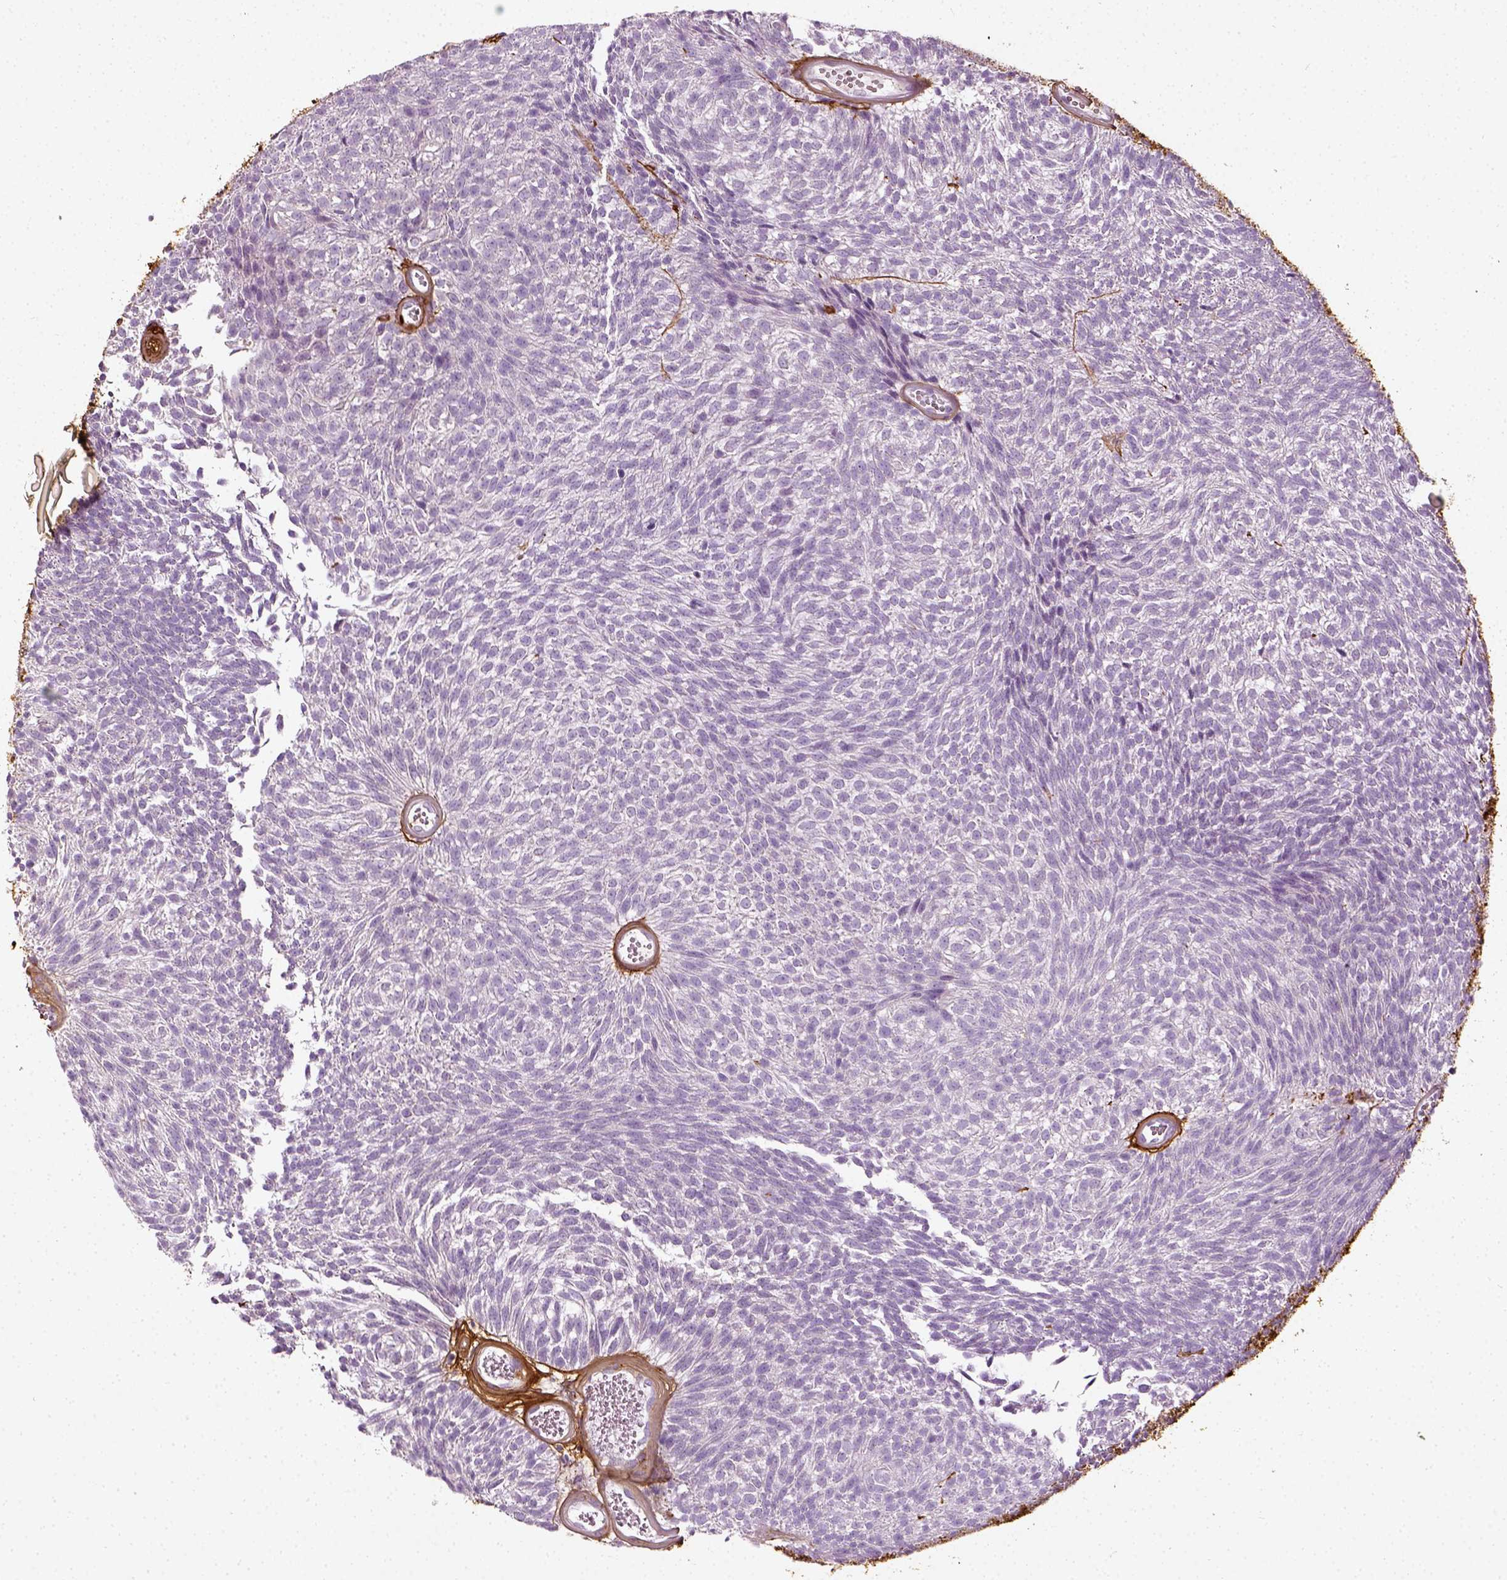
{"staining": {"intensity": "negative", "quantity": "none", "location": "none"}, "tissue": "urothelial cancer", "cell_type": "Tumor cells", "image_type": "cancer", "snomed": [{"axis": "morphology", "description": "Urothelial carcinoma, Low grade"}, {"axis": "topography", "description": "Urinary bladder"}], "caption": "Immunohistochemistry (IHC) histopathology image of neoplastic tissue: urothelial cancer stained with DAB (3,3'-diaminobenzidine) reveals no significant protein expression in tumor cells.", "gene": "COL6A2", "patient": {"sex": "male", "age": 77}}